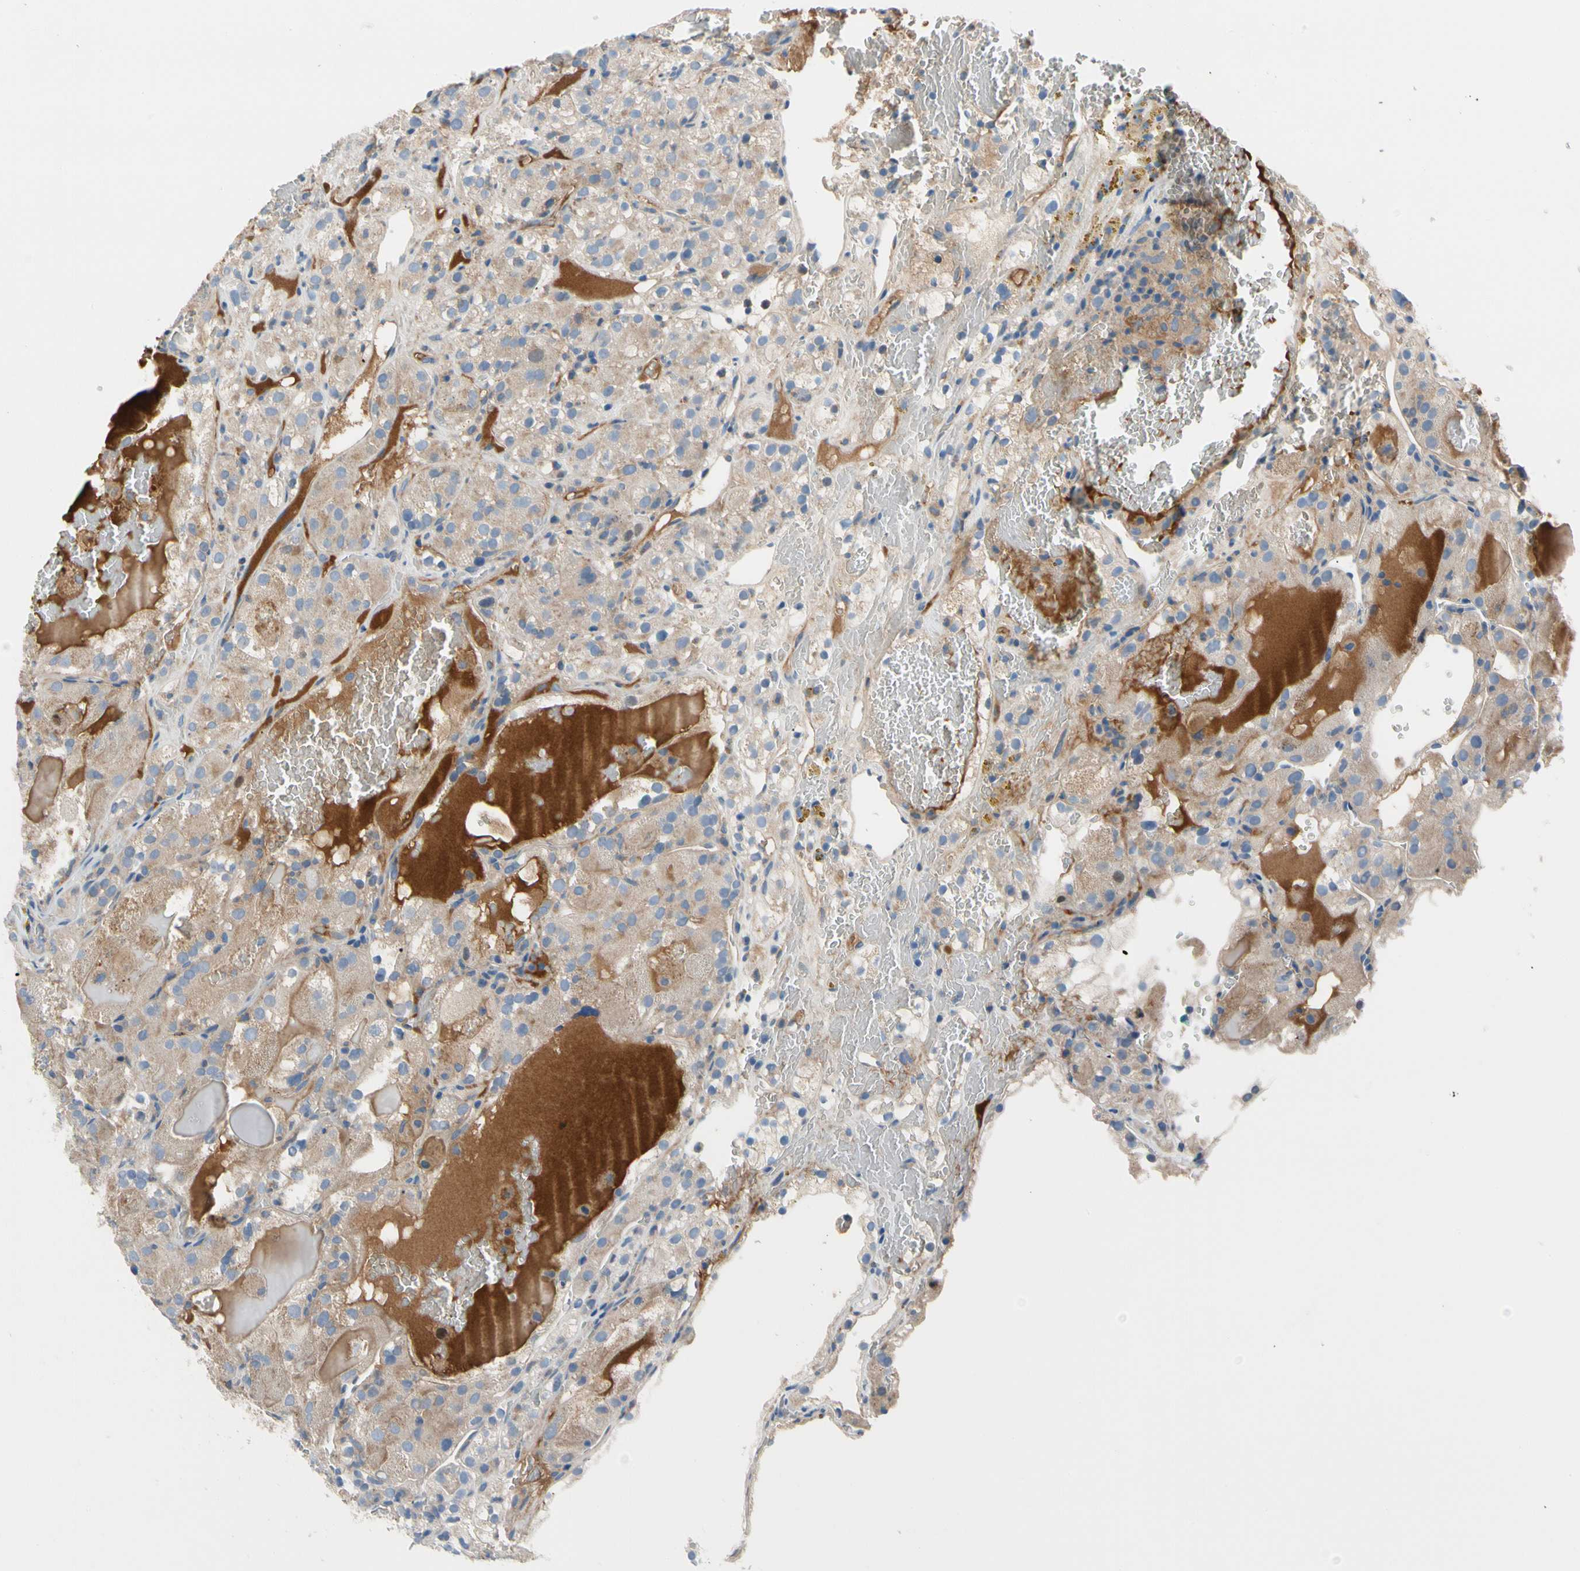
{"staining": {"intensity": "weak", "quantity": "<25%", "location": "cytoplasmic/membranous"}, "tissue": "renal cancer", "cell_type": "Tumor cells", "image_type": "cancer", "snomed": [{"axis": "morphology", "description": "Normal tissue, NOS"}, {"axis": "morphology", "description": "Adenocarcinoma, NOS"}, {"axis": "topography", "description": "Kidney"}], "caption": "Photomicrograph shows no protein staining in tumor cells of renal cancer tissue. (DAB (3,3'-diaminobenzidine) IHC, high magnification).", "gene": "HJURP", "patient": {"sex": "male", "age": 61}}